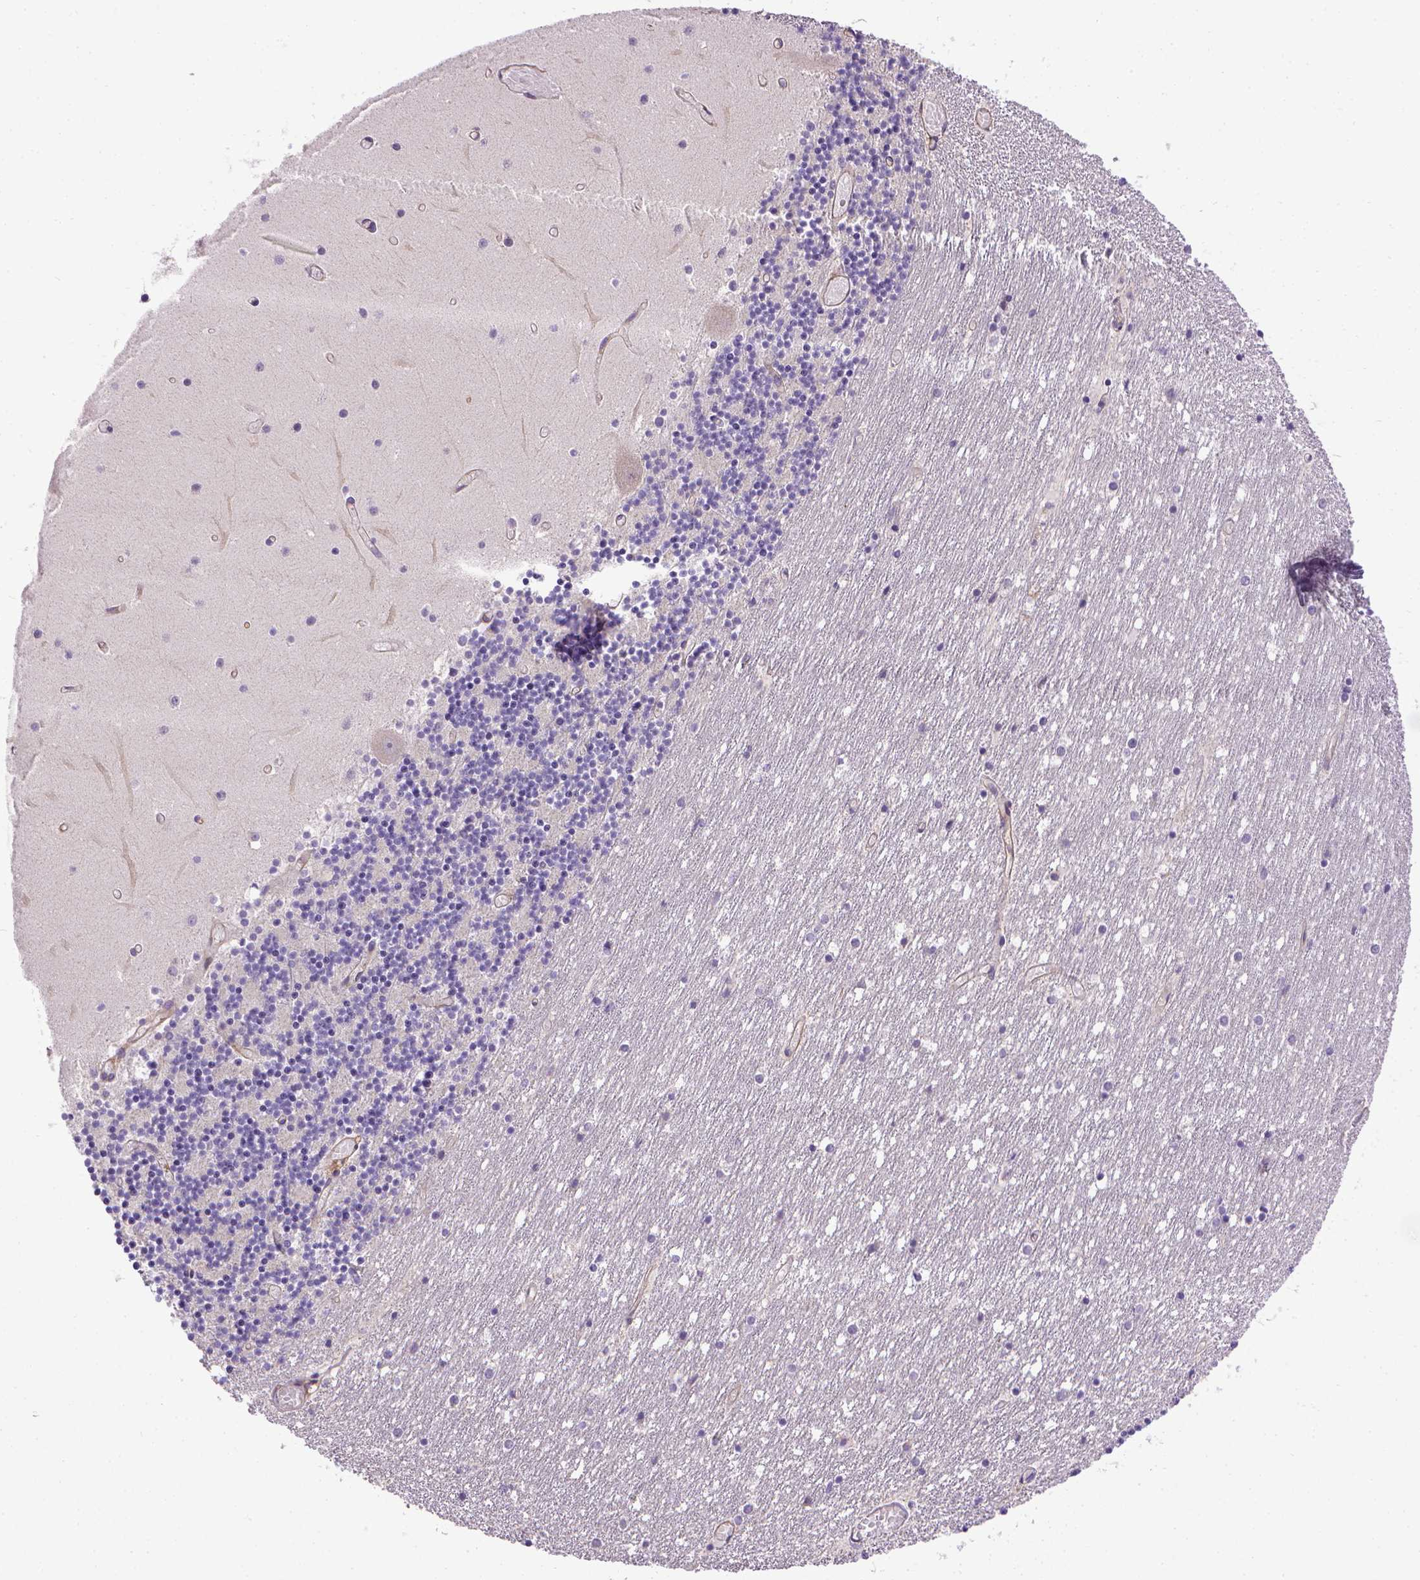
{"staining": {"intensity": "negative", "quantity": "none", "location": "none"}, "tissue": "cerebellum", "cell_type": "Cells in granular layer", "image_type": "normal", "snomed": [{"axis": "morphology", "description": "Normal tissue, NOS"}, {"axis": "topography", "description": "Cerebellum"}], "caption": "IHC histopathology image of normal human cerebellum stained for a protein (brown), which exhibits no expression in cells in granular layer. The staining is performed using DAB (3,3'-diaminobenzidine) brown chromogen with nuclei counter-stained in using hematoxylin.", "gene": "ENG", "patient": {"sex": "female", "age": 28}}